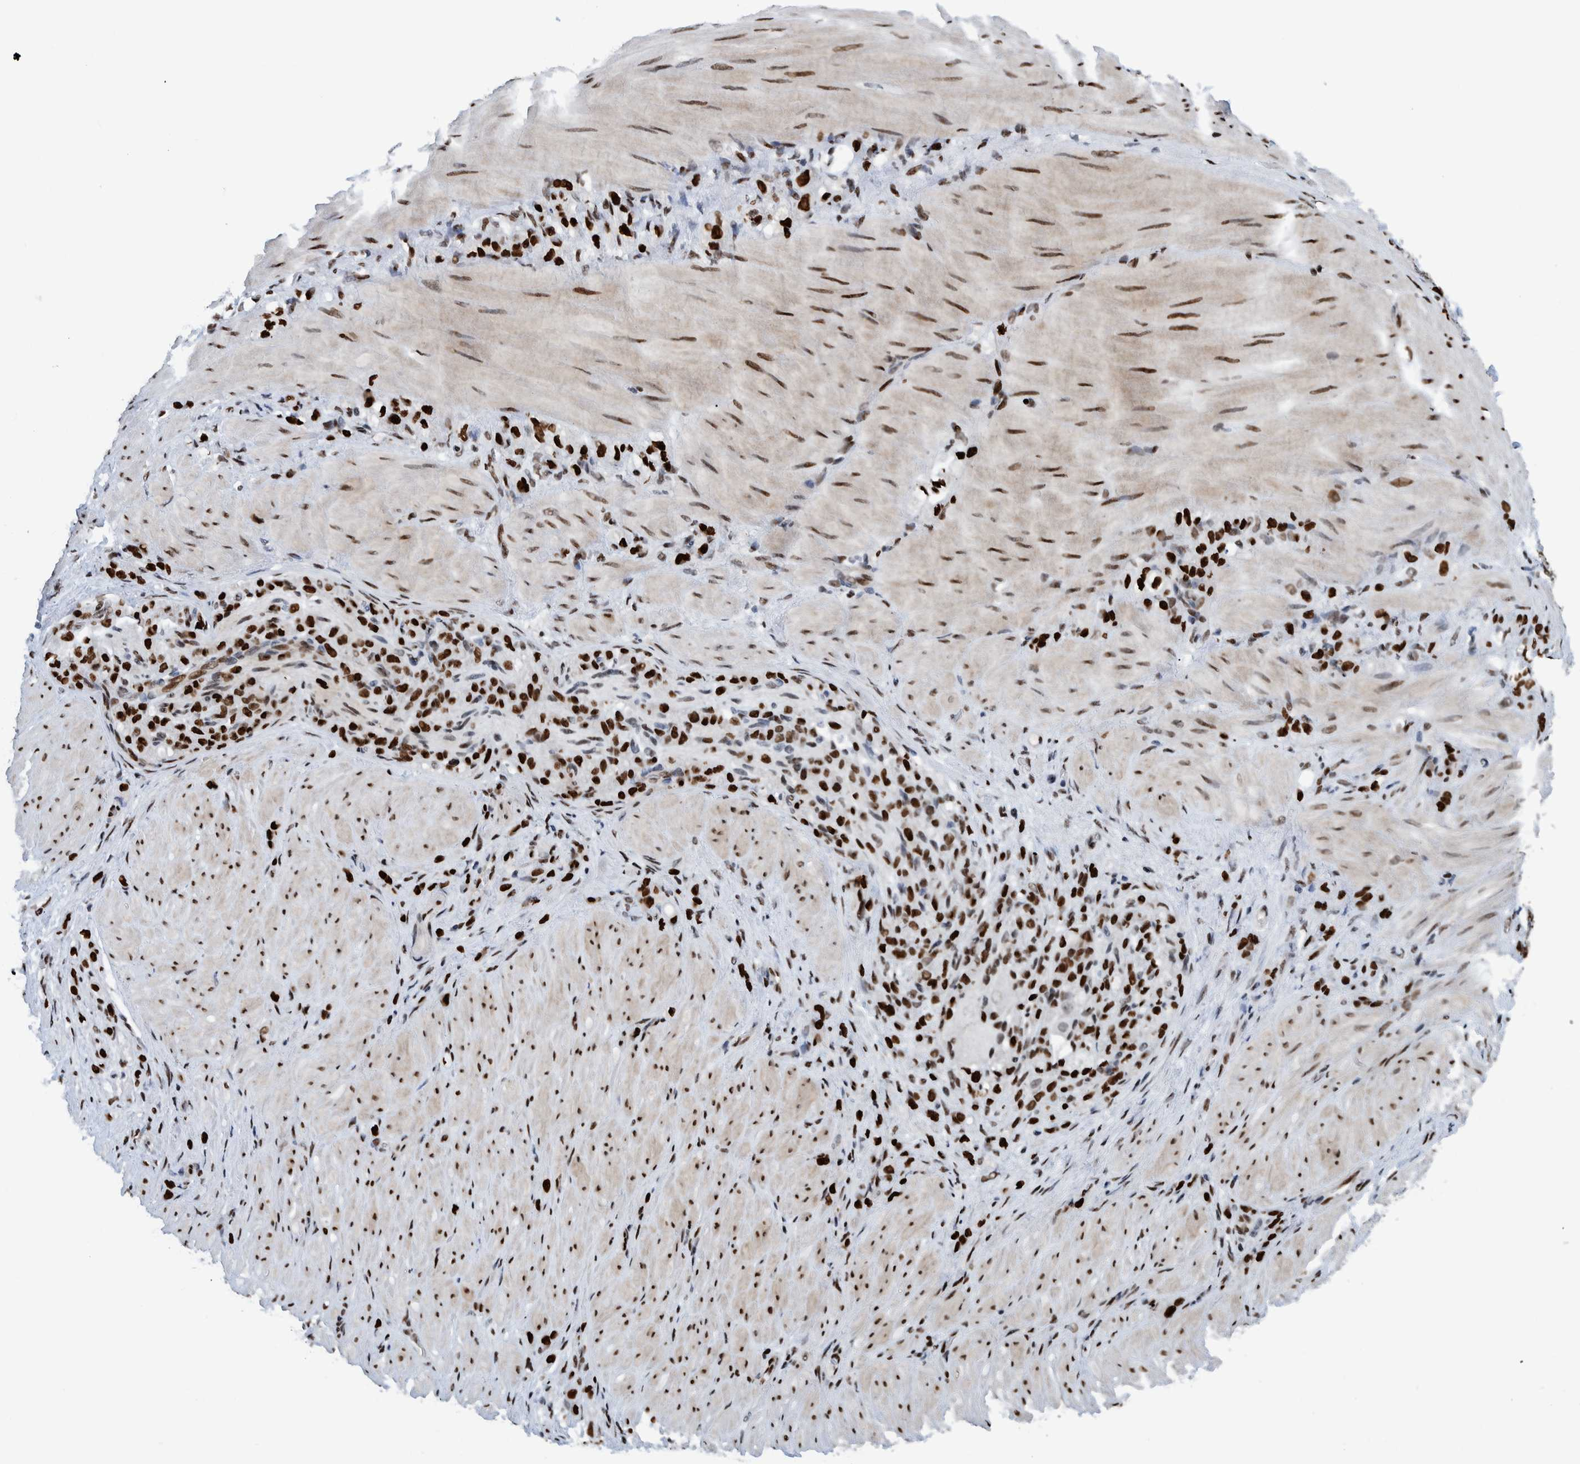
{"staining": {"intensity": "strong", "quantity": ">75%", "location": "nuclear"}, "tissue": "stomach cancer", "cell_type": "Tumor cells", "image_type": "cancer", "snomed": [{"axis": "morphology", "description": "Normal tissue, NOS"}, {"axis": "morphology", "description": "Adenocarcinoma, NOS"}, {"axis": "topography", "description": "Stomach"}], "caption": "Stomach cancer (adenocarcinoma) stained for a protein shows strong nuclear positivity in tumor cells. Immunohistochemistry (ihc) stains the protein in brown and the nuclei are stained blue.", "gene": "HEATR9", "patient": {"sex": "male", "age": 82}}